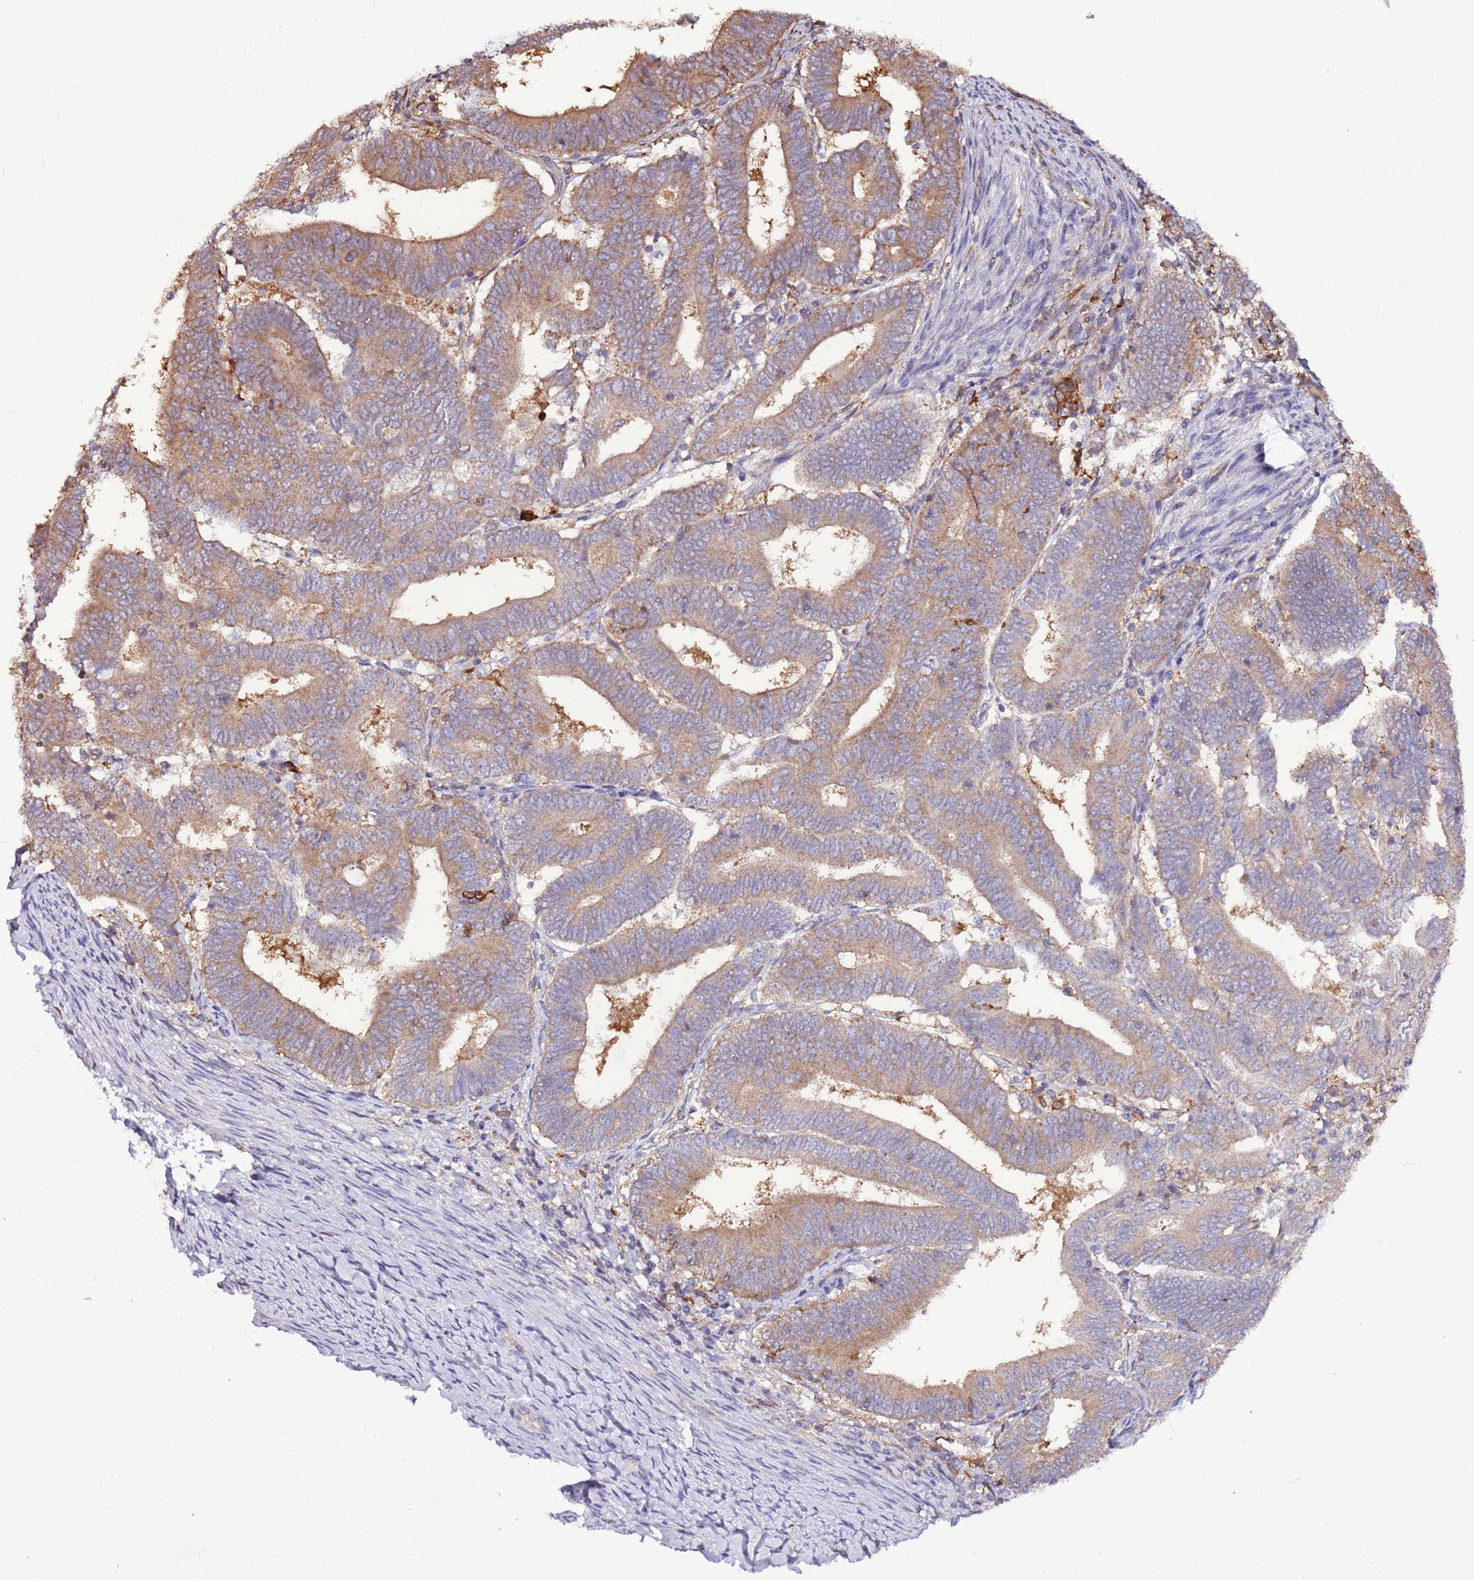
{"staining": {"intensity": "moderate", "quantity": "25%-75%", "location": "cytoplasmic/membranous"}, "tissue": "endometrial cancer", "cell_type": "Tumor cells", "image_type": "cancer", "snomed": [{"axis": "morphology", "description": "Adenocarcinoma, NOS"}, {"axis": "topography", "description": "Endometrium"}], "caption": "Endometrial cancer stained with DAB (3,3'-diaminobenzidine) IHC reveals medium levels of moderate cytoplasmic/membranous positivity in approximately 25%-75% of tumor cells.", "gene": "ATXN2L", "patient": {"sex": "female", "age": 70}}